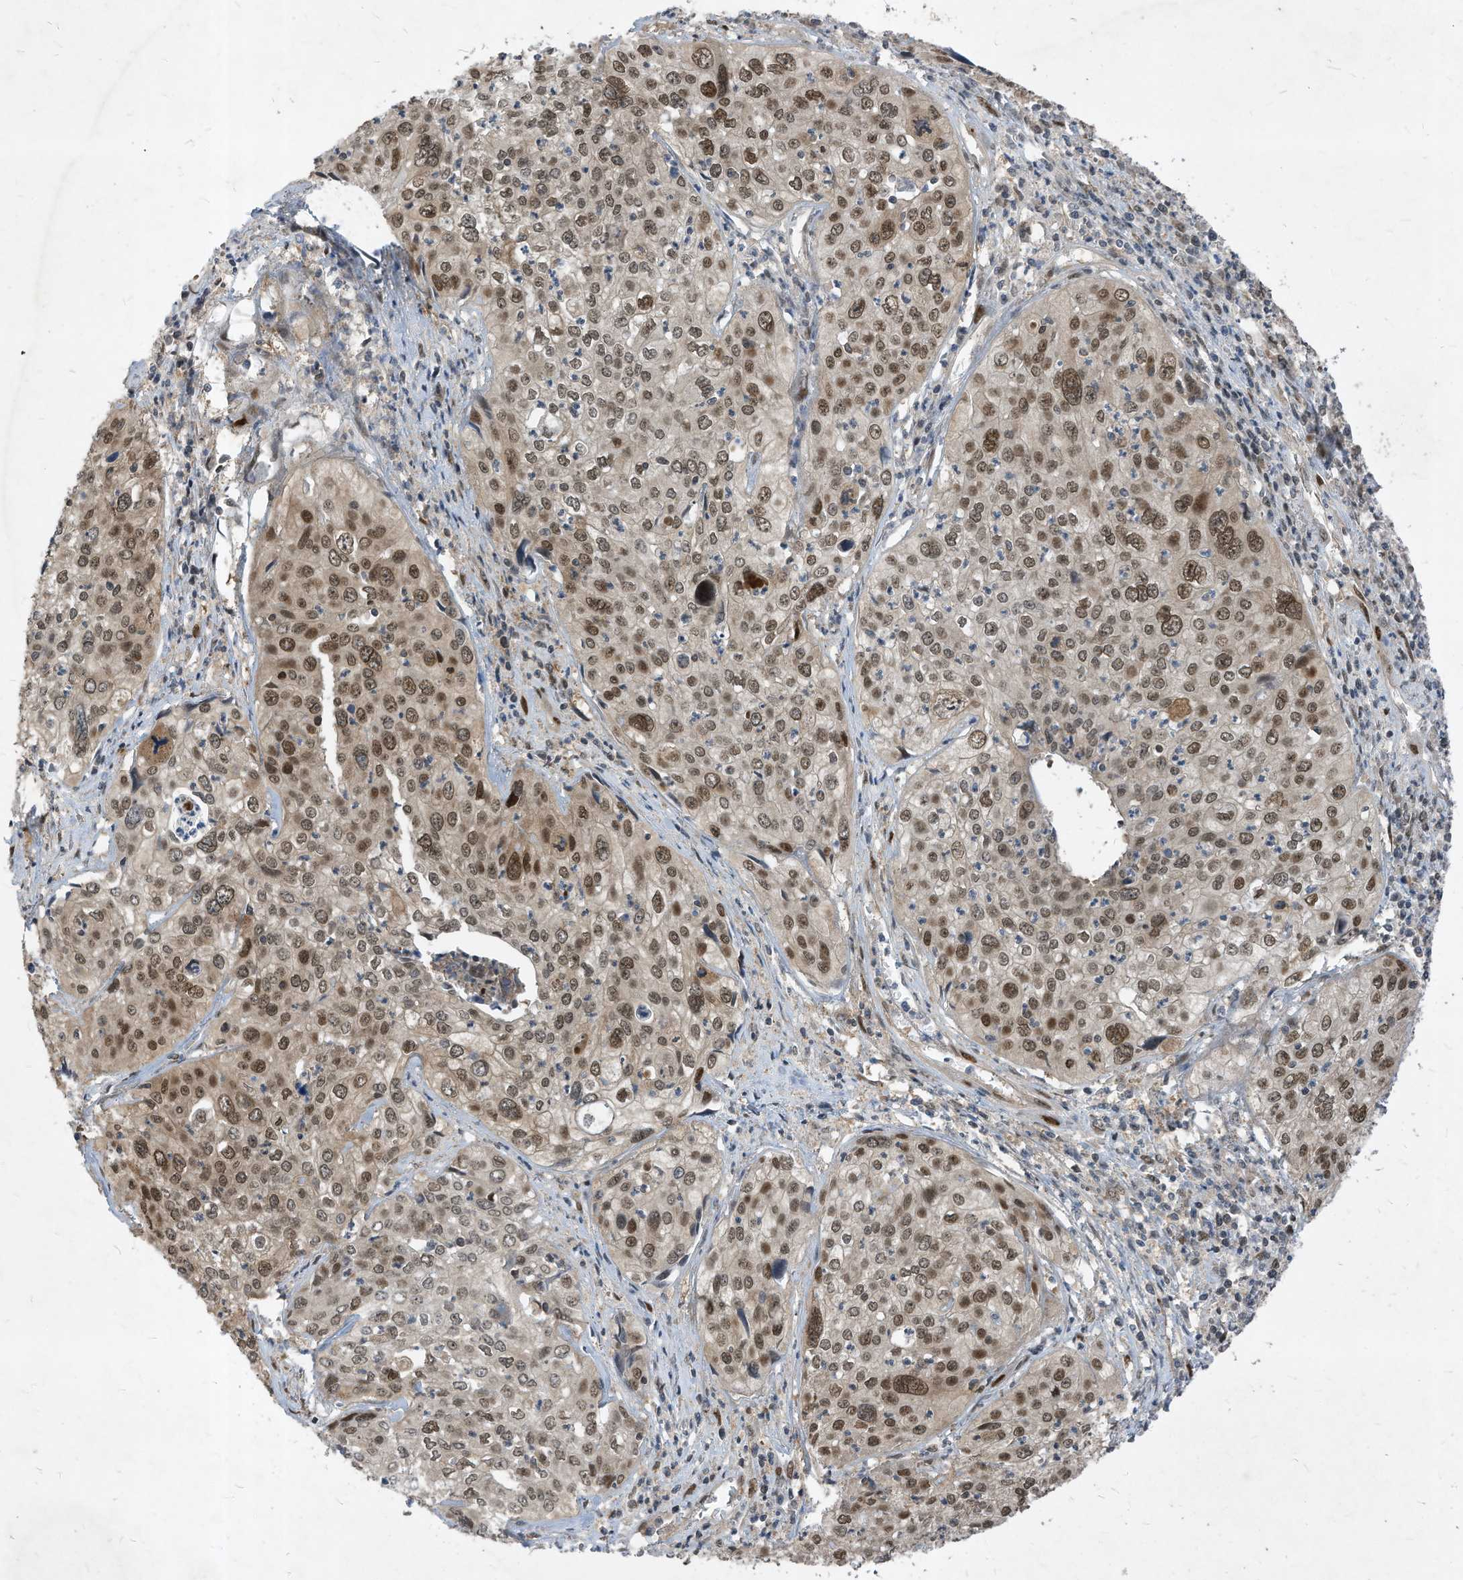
{"staining": {"intensity": "moderate", "quantity": ">75%", "location": "nuclear"}, "tissue": "cervical cancer", "cell_type": "Tumor cells", "image_type": "cancer", "snomed": [{"axis": "morphology", "description": "Squamous cell carcinoma, NOS"}, {"axis": "topography", "description": "Cervix"}], "caption": "Human cervical cancer (squamous cell carcinoma) stained with a brown dye demonstrates moderate nuclear positive positivity in approximately >75% of tumor cells.", "gene": "KPNB1", "patient": {"sex": "female", "age": 31}}